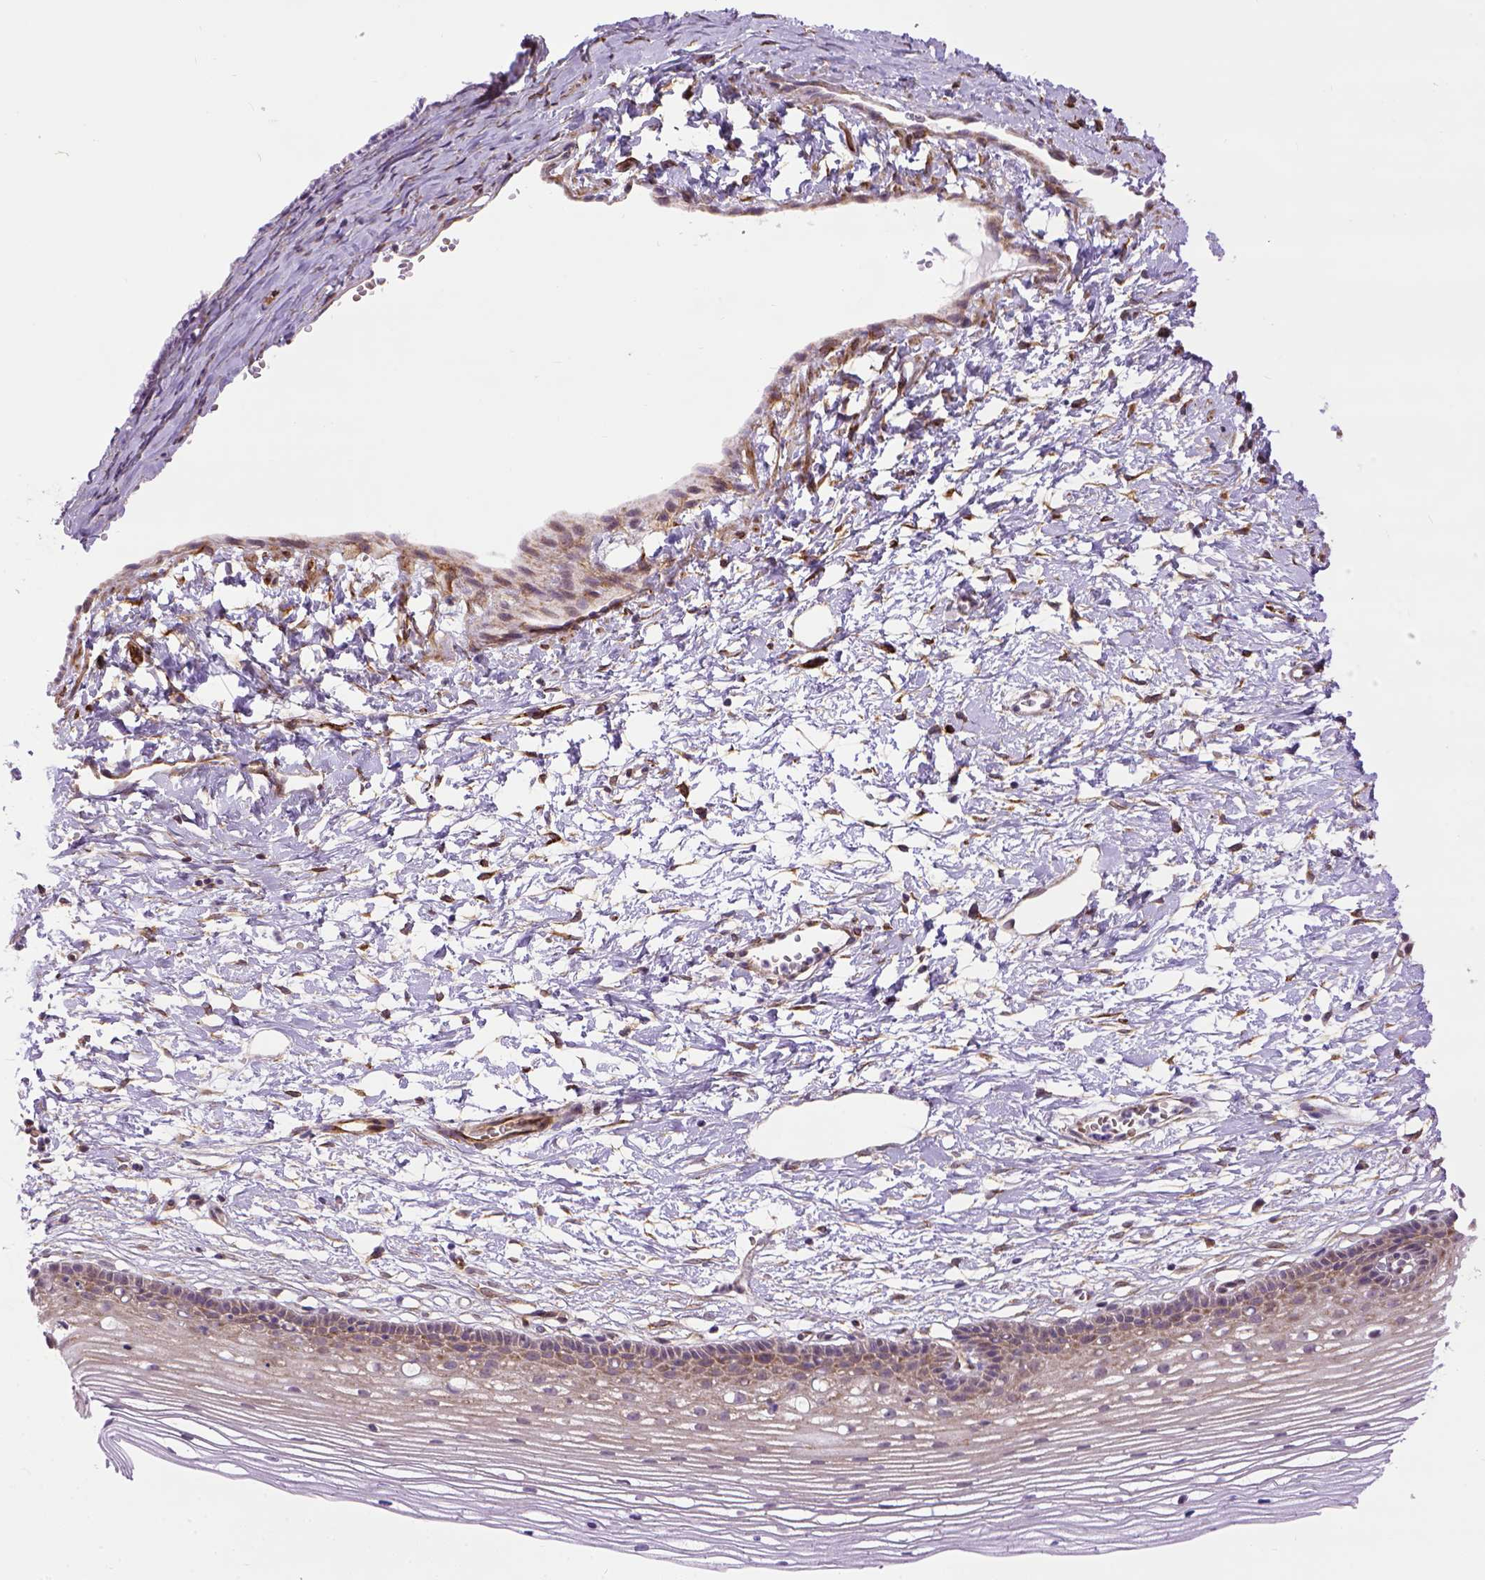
{"staining": {"intensity": "negative", "quantity": "none", "location": "none"}, "tissue": "cervix", "cell_type": "Glandular cells", "image_type": "normal", "snomed": [{"axis": "morphology", "description": "Normal tissue, NOS"}, {"axis": "topography", "description": "Cervix"}], "caption": "DAB (3,3'-diaminobenzidine) immunohistochemical staining of unremarkable cervix displays no significant staining in glandular cells.", "gene": "KAZN", "patient": {"sex": "female", "age": 40}}